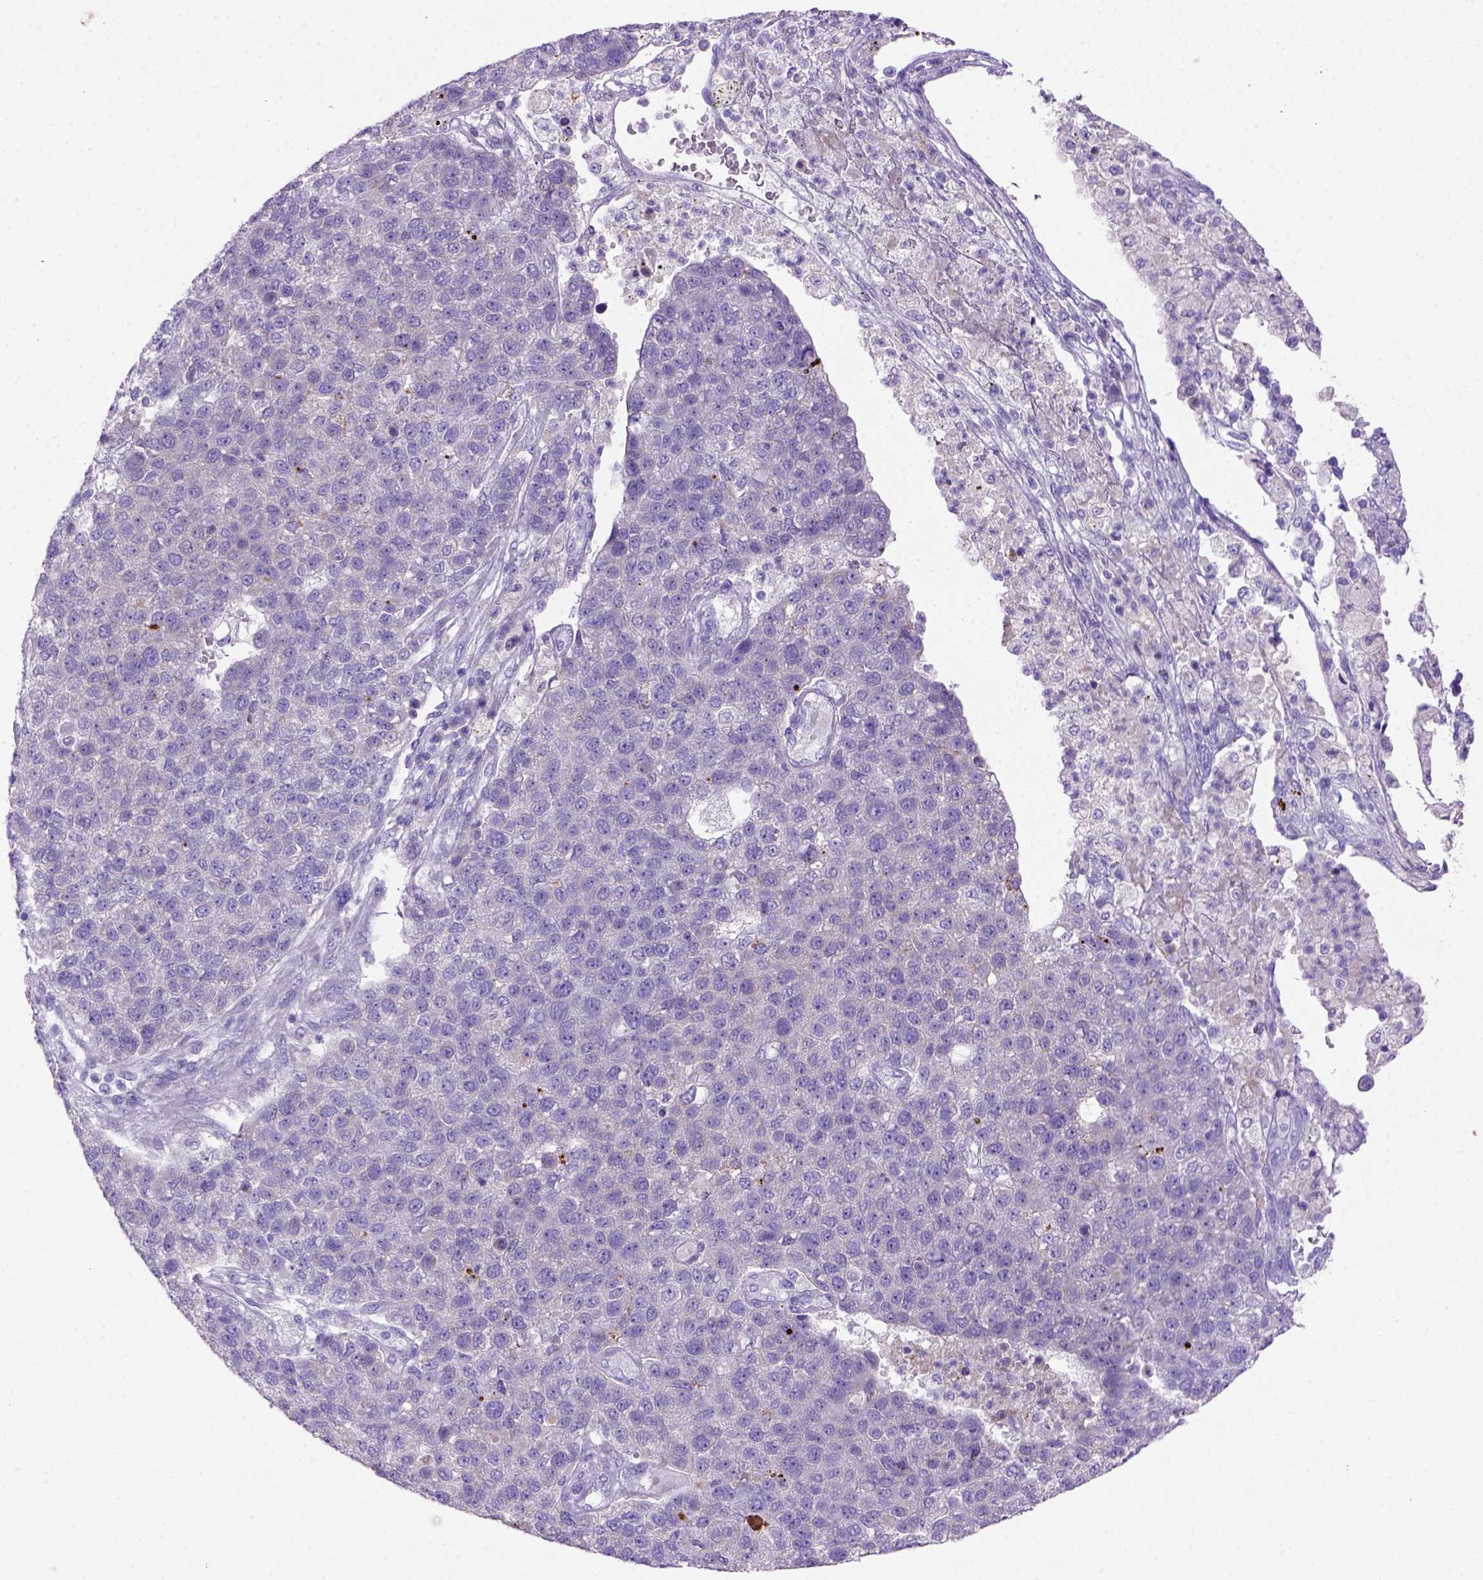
{"staining": {"intensity": "negative", "quantity": "none", "location": "none"}, "tissue": "pancreatic cancer", "cell_type": "Tumor cells", "image_type": "cancer", "snomed": [{"axis": "morphology", "description": "Adenocarcinoma, NOS"}, {"axis": "topography", "description": "Pancreas"}], "caption": "The histopathology image exhibits no staining of tumor cells in pancreatic adenocarcinoma.", "gene": "SIRPD", "patient": {"sex": "female", "age": 61}}